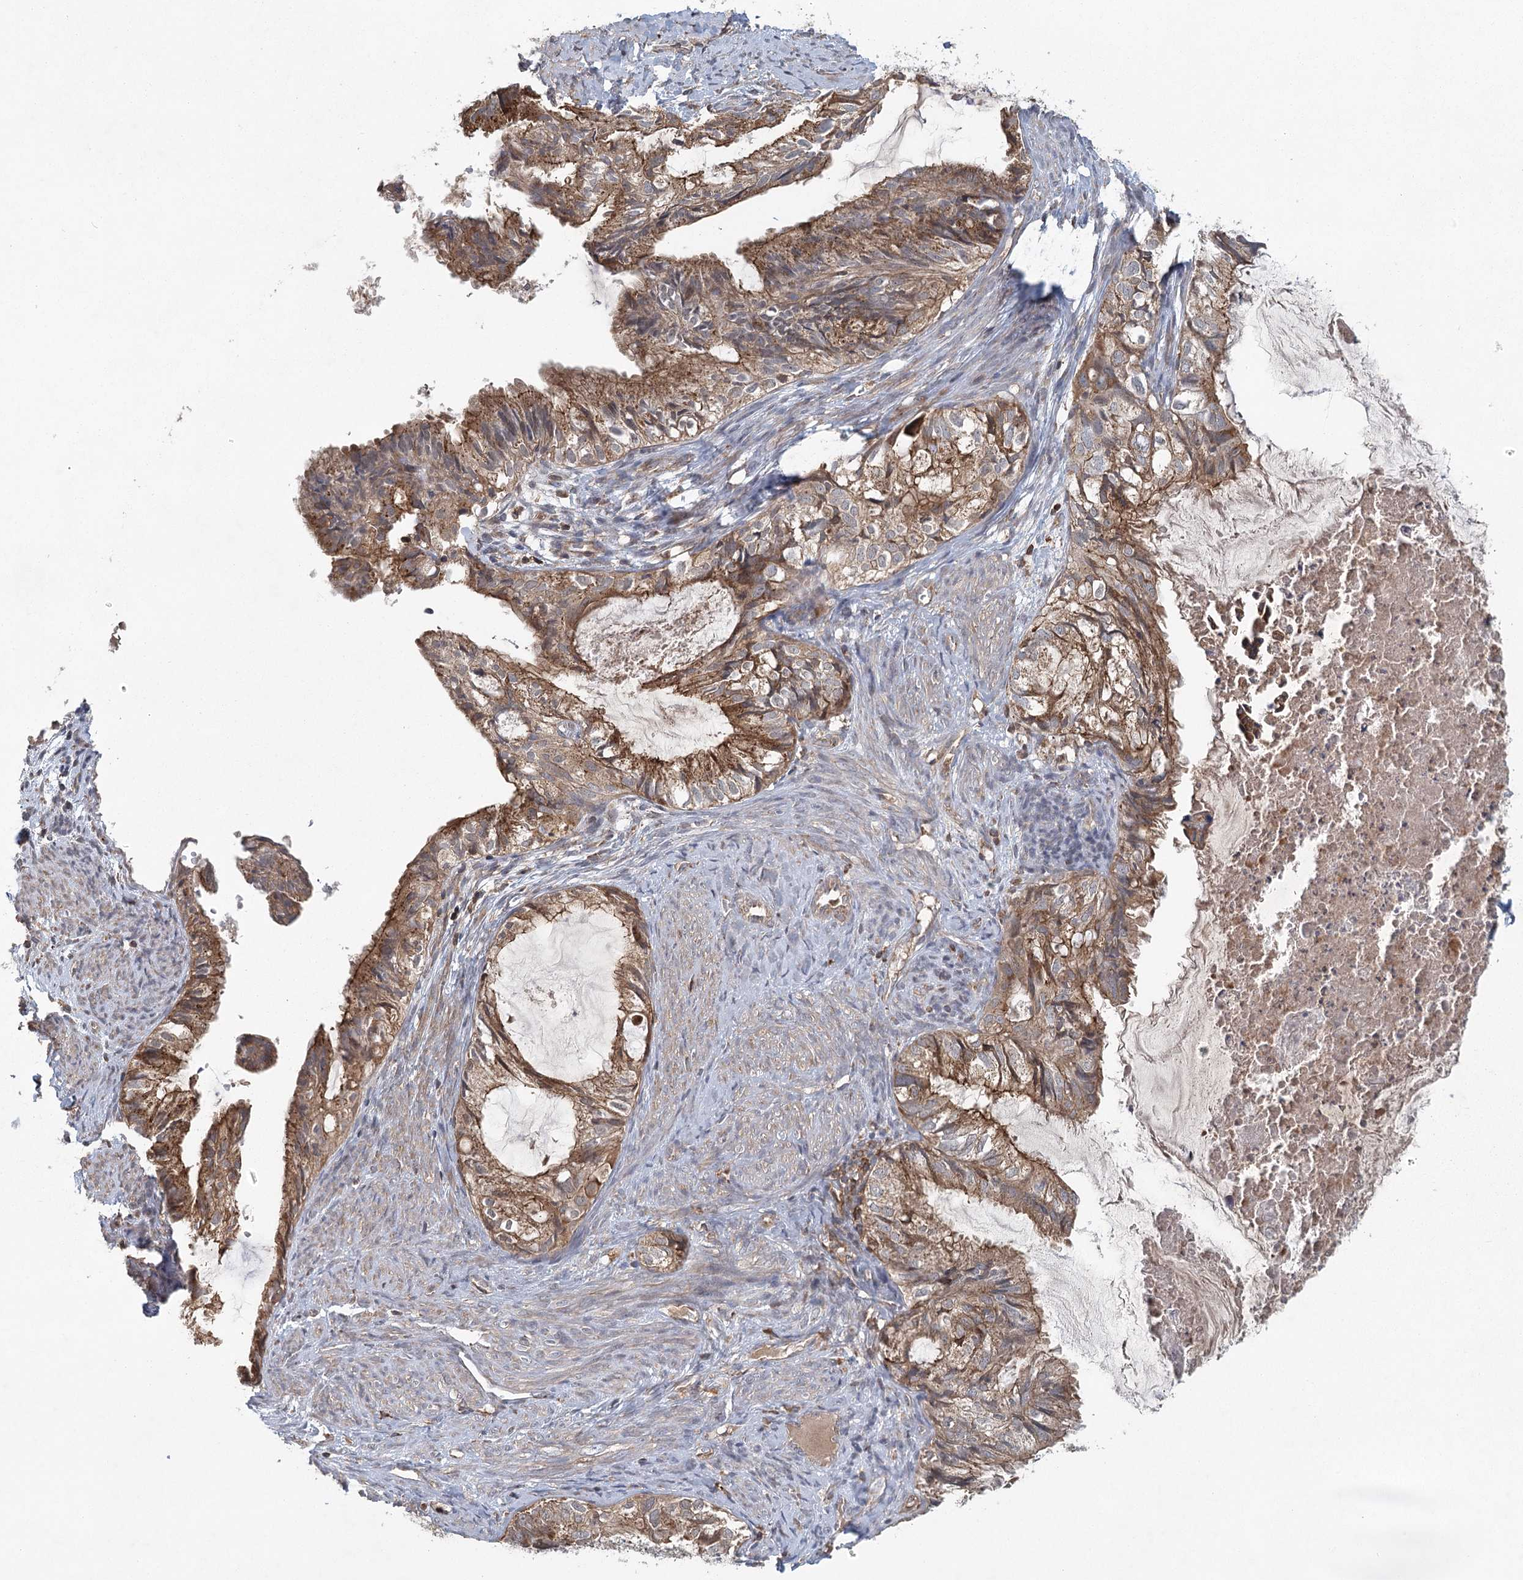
{"staining": {"intensity": "moderate", "quantity": ">75%", "location": "cytoplasmic/membranous"}, "tissue": "cervical cancer", "cell_type": "Tumor cells", "image_type": "cancer", "snomed": [{"axis": "morphology", "description": "Normal tissue, NOS"}, {"axis": "morphology", "description": "Adenocarcinoma, NOS"}, {"axis": "topography", "description": "Cervix"}, {"axis": "topography", "description": "Endometrium"}], "caption": "Cervical cancer (adenocarcinoma) stained with a protein marker demonstrates moderate staining in tumor cells.", "gene": "PLEKHA7", "patient": {"sex": "female", "age": 86}}